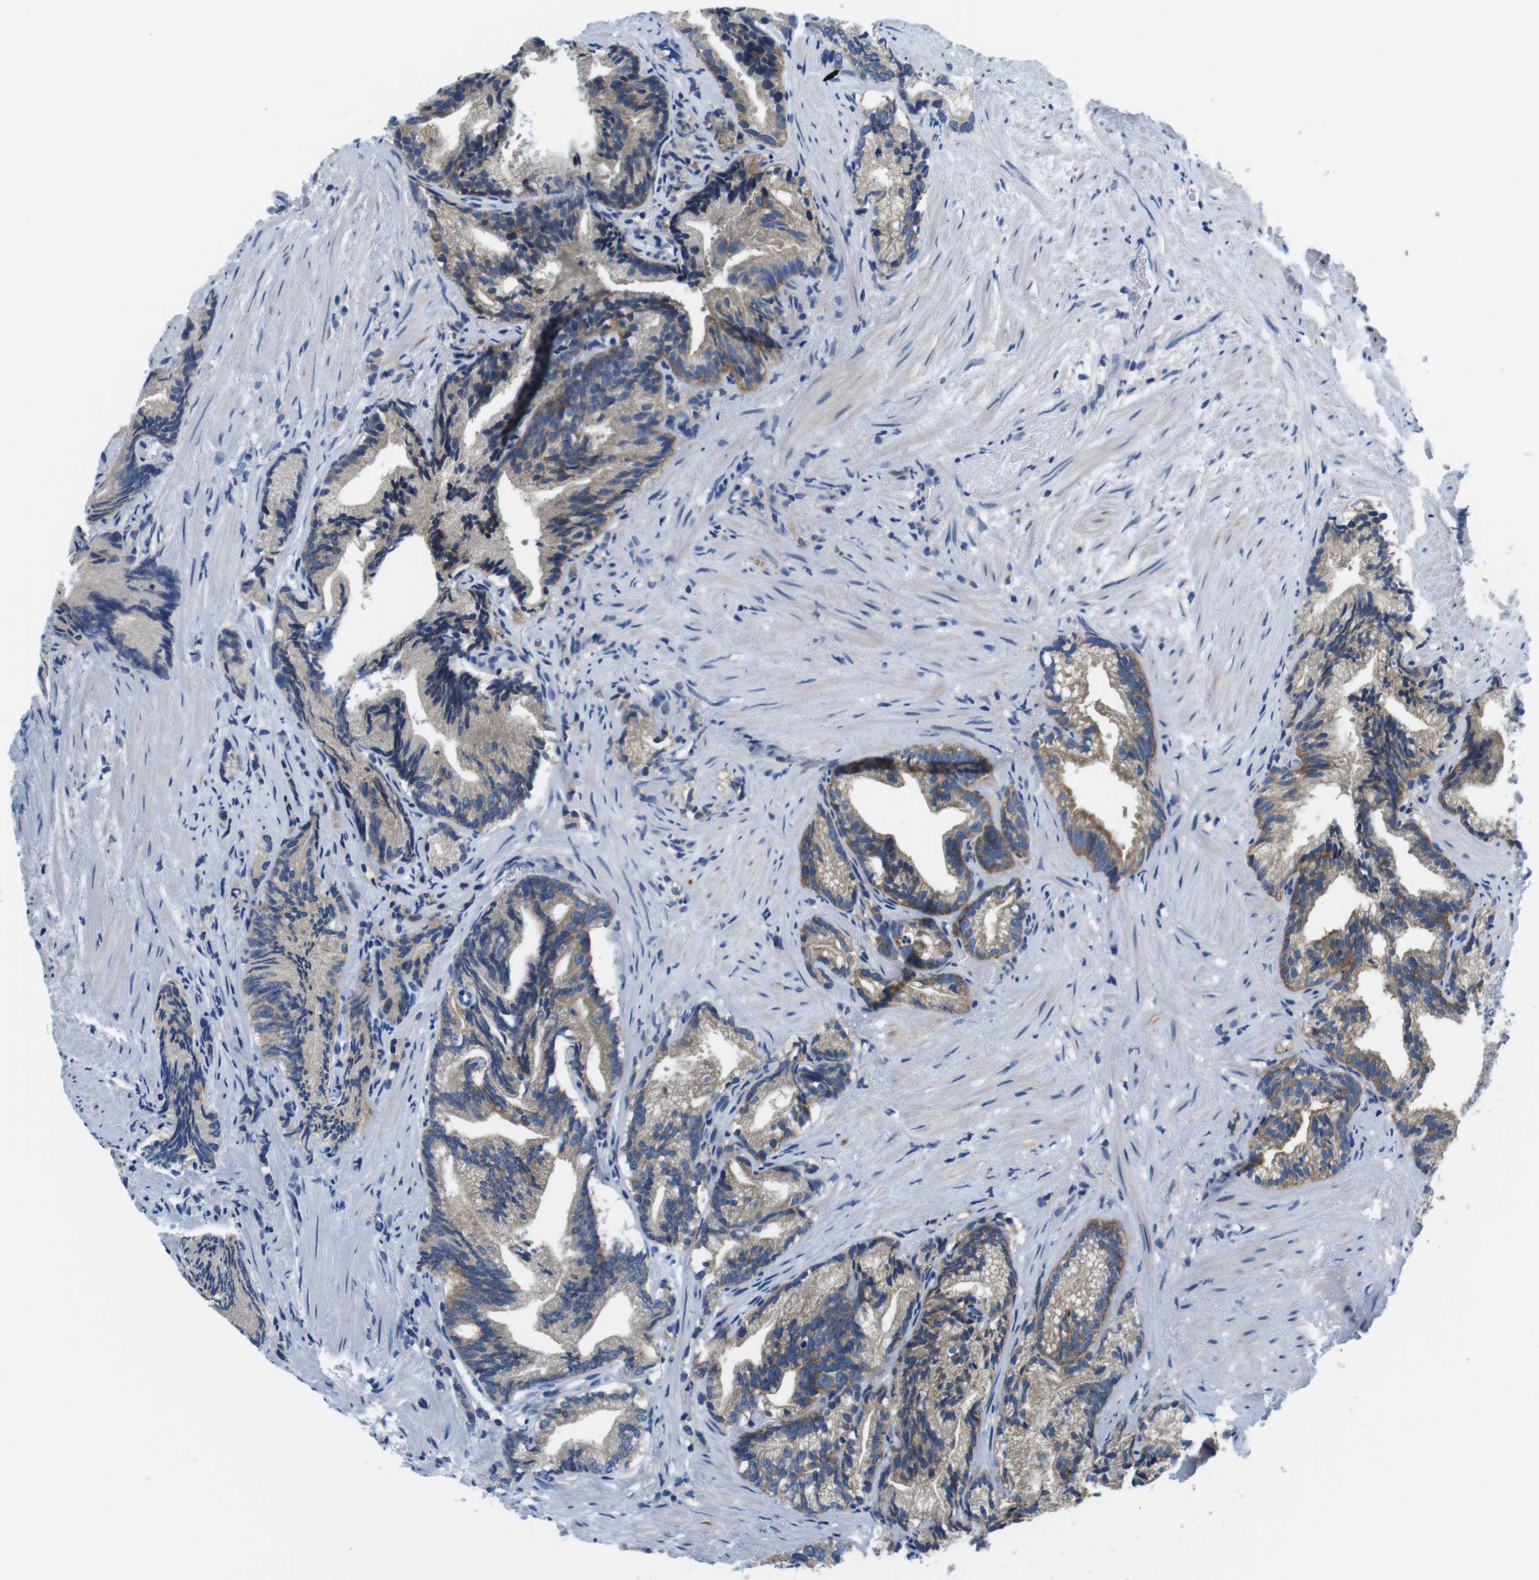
{"staining": {"intensity": "moderate", "quantity": "25%-75%", "location": "cytoplasmic/membranous"}, "tissue": "prostate cancer", "cell_type": "Tumor cells", "image_type": "cancer", "snomed": [{"axis": "morphology", "description": "Adenocarcinoma, Low grade"}, {"axis": "topography", "description": "Prostate"}], "caption": "A photomicrograph showing moderate cytoplasmic/membranous positivity in about 25%-75% of tumor cells in prostate cancer, as visualized by brown immunohistochemical staining.", "gene": "DENND4C", "patient": {"sex": "male", "age": 89}}